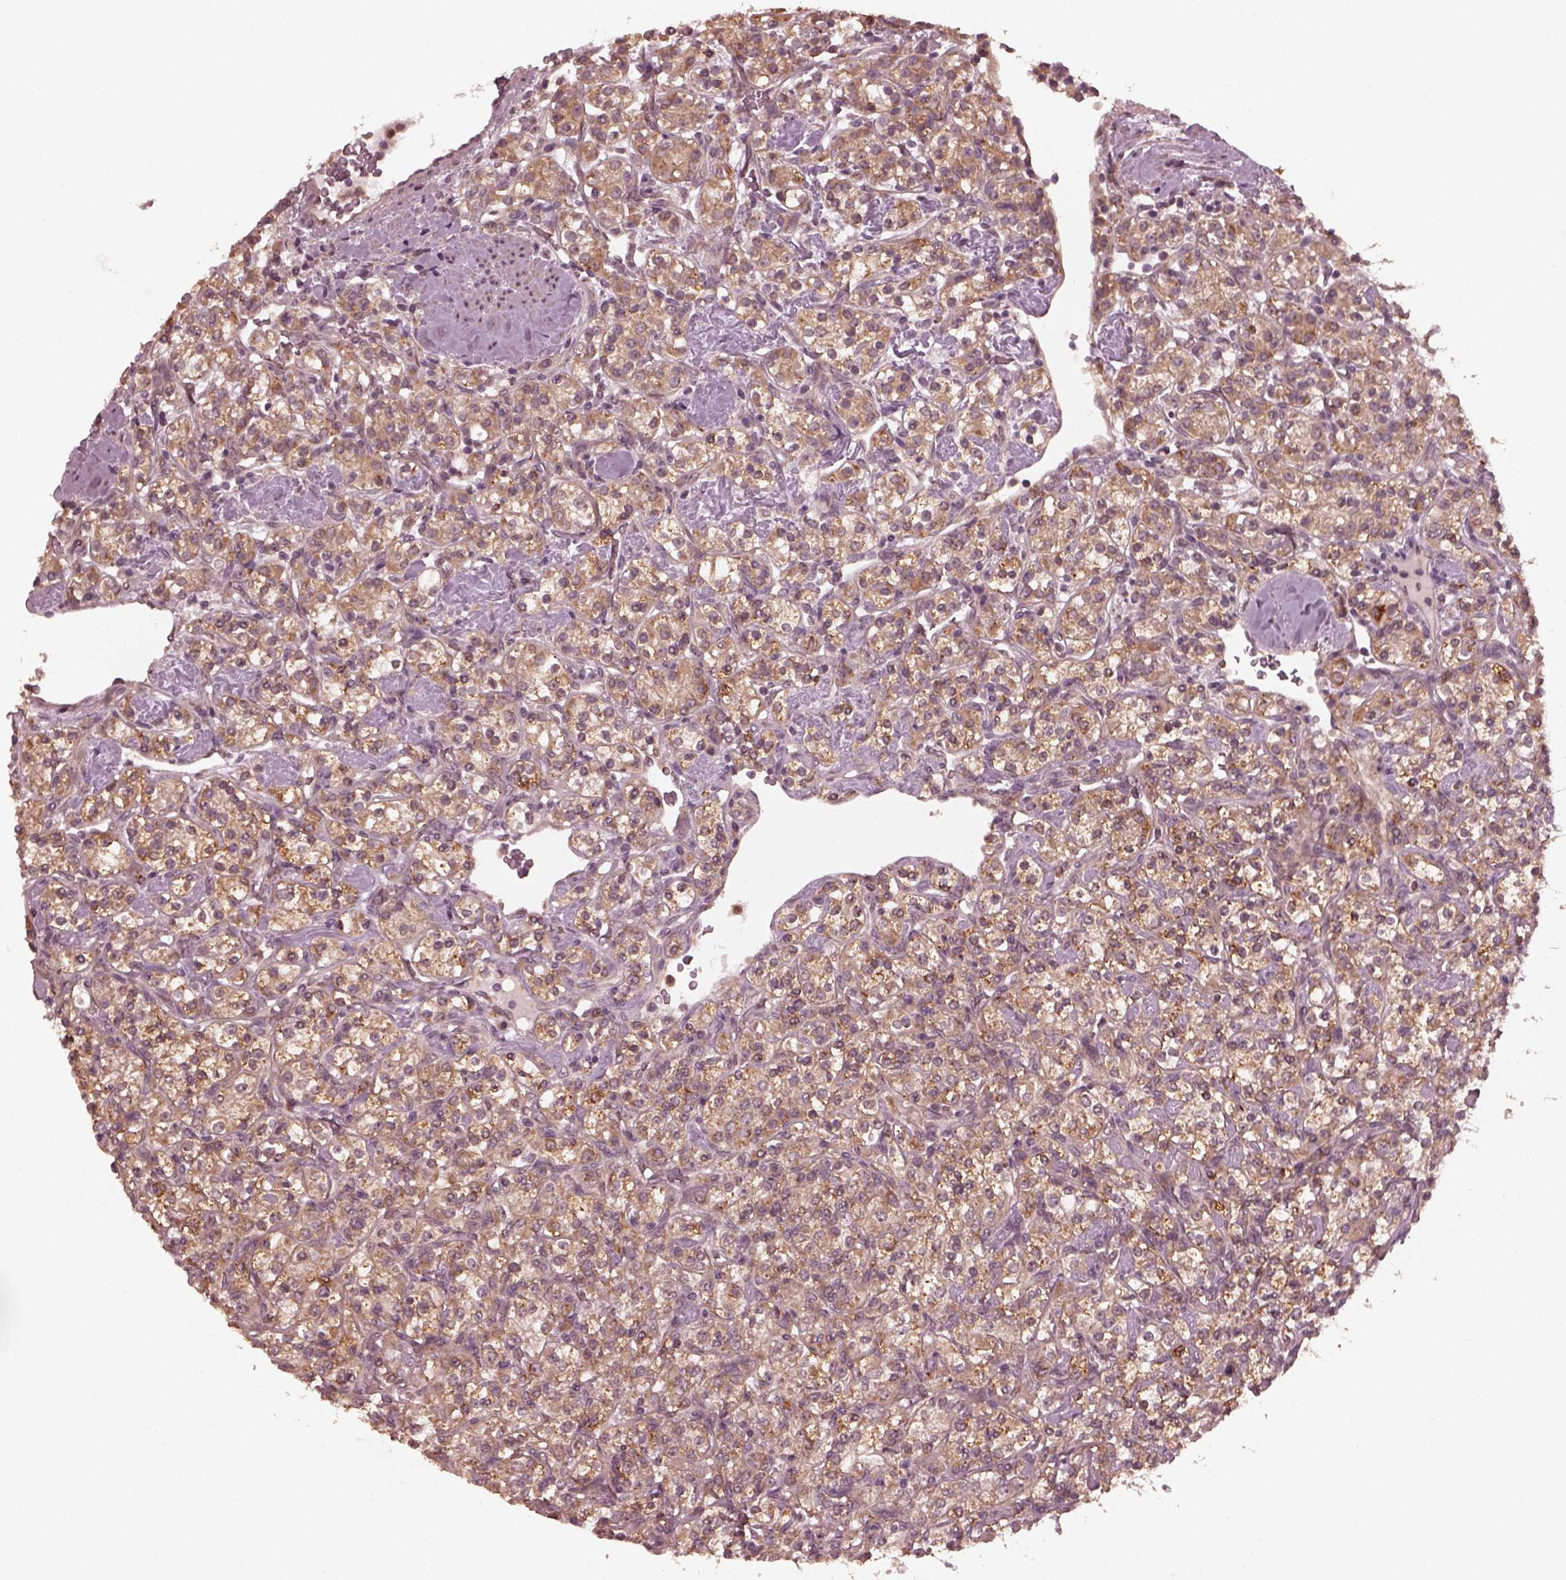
{"staining": {"intensity": "moderate", "quantity": ">75%", "location": "cytoplasmic/membranous"}, "tissue": "renal cancer", "cell_type": "Tumor cells", "image_type": "cancer", "snomed": [{"axis": "morphology", "description": "Adenocarcinoma, NOS"}, {"axis": "topography", "description": "Kidney"}], "caption": "A brown stain shows moderate cytoplasmic/membranous positivity of a protein in human renal adenocarcinoma tumor cells.", "gene": "FAF2", "patient": {"sex": "male", "age": 77}}